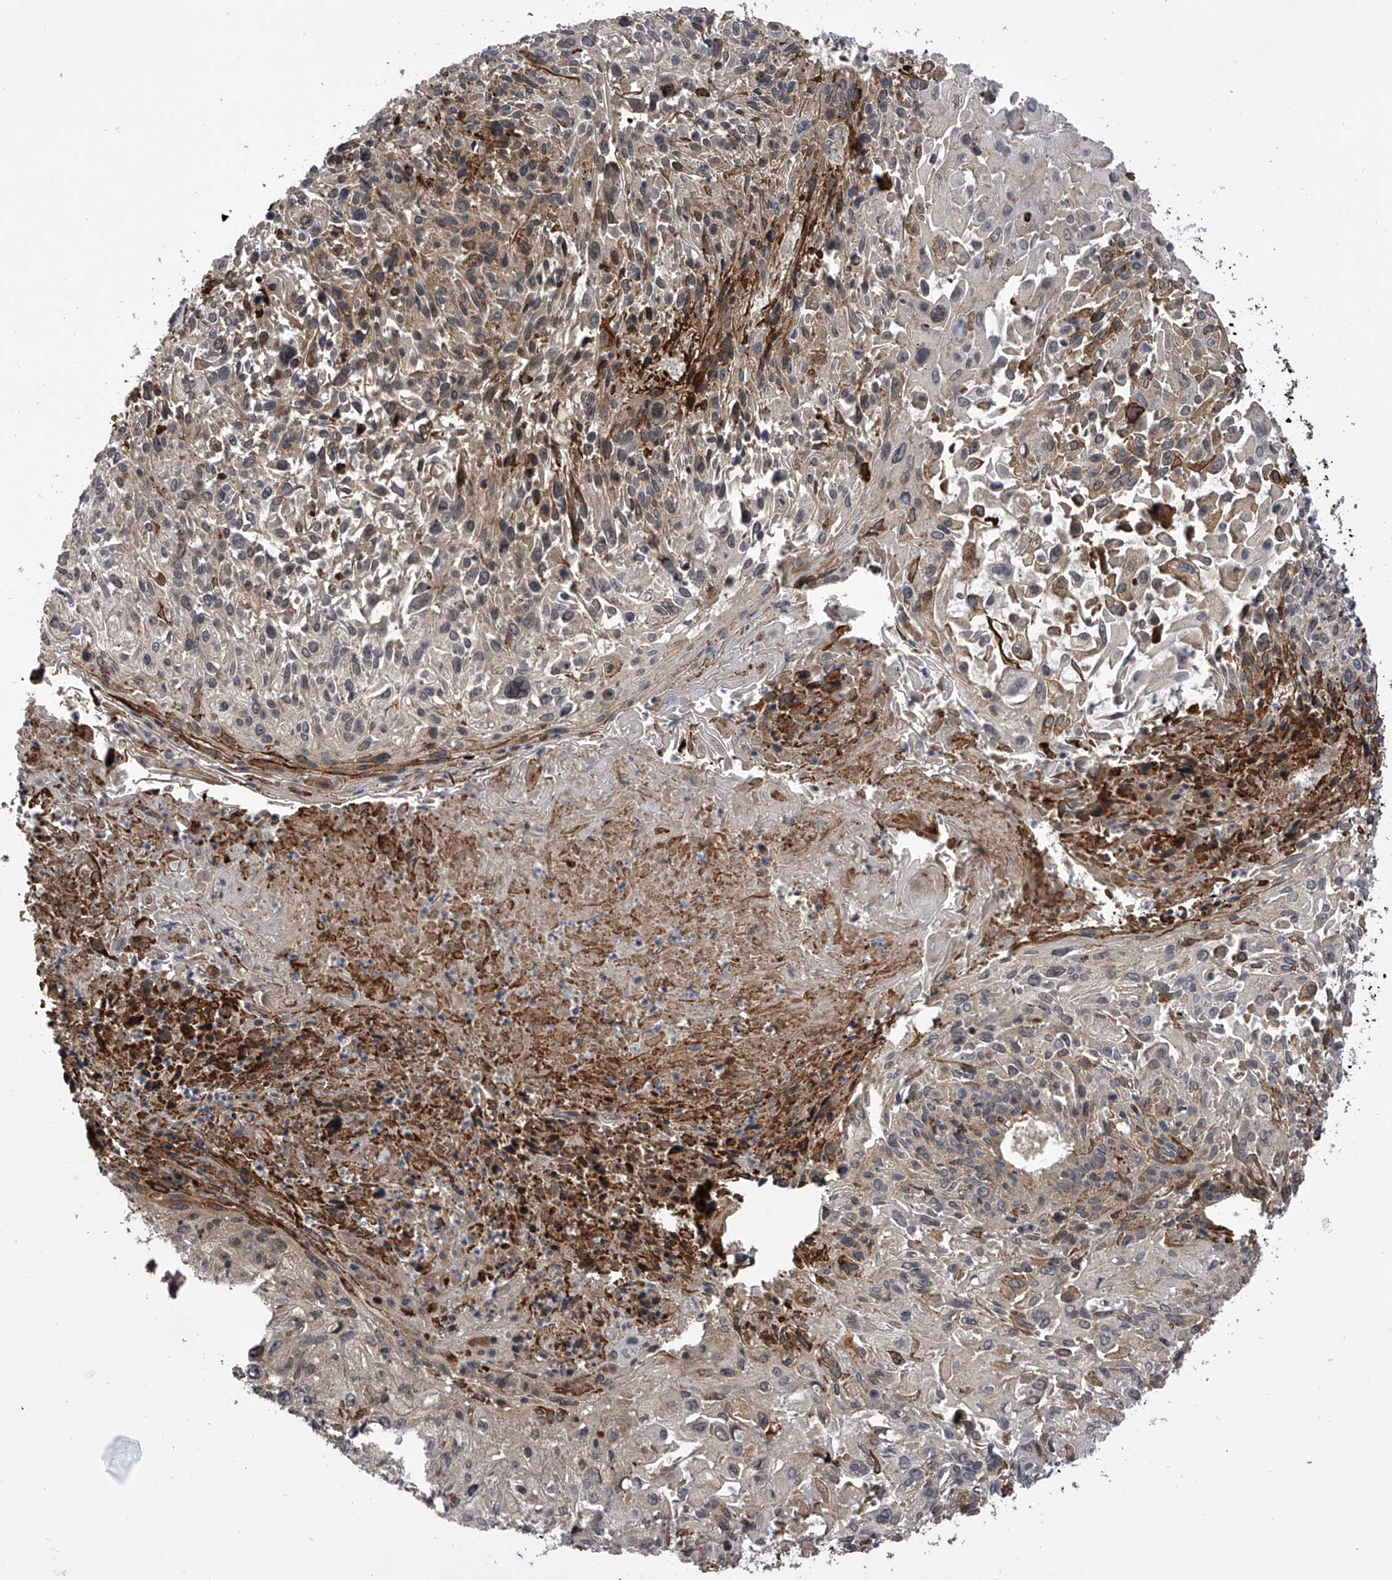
{"staining": {"intensity": "strong", "quantity": "<25%", "location": "cytoplasmic/membranous"}, "tissue": "cervical cancer", "cell_type": "Tumor cells", "image_type": "cancer", "snomed": [{"axis": "morphology", "description": "Squamous cell carcinoma, NOS"}, {"axis": "topography", "description": "Cervix"}], "caption": "A high-resolution histopathology image shows immunohistochemistry (IHC) staining of cervical cancer, which shows strong cytoplasmic/membranous staining in approximately <25% of tumor cells.", "gene": "GEMIN8", "patient": {"sex": "female", "age": 51}}